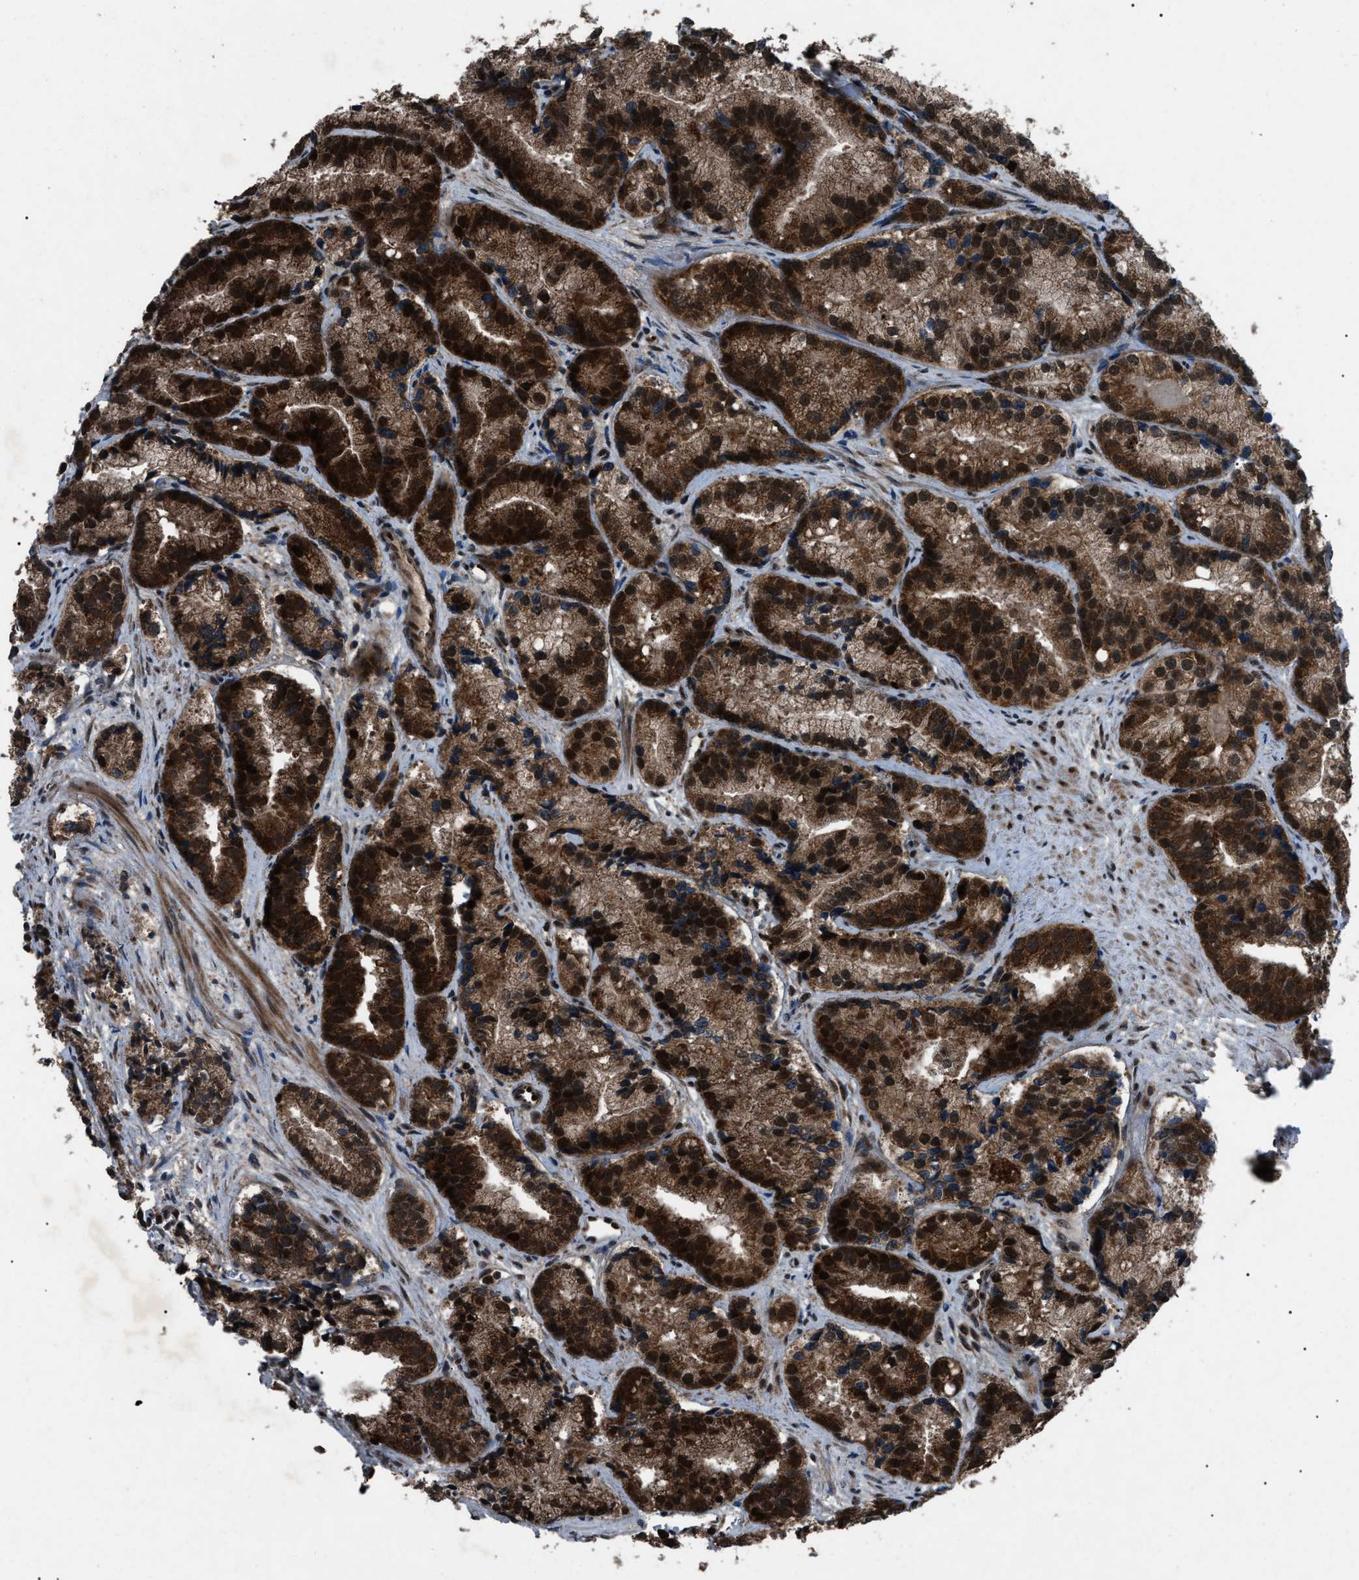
{"staining": {"intensity": "strong", "quantity": ">75%", "location": "cytoplasmic/membranous,nuclear"}, "tissue": "prostate cancer", "cell_type": "Tumor cells", "image_type": "cancer", "snomed": [{"axis": "morphology", "description": "Adenocarcinoma, Low grade"}, {"axis": "topography", "description": "Prostate"}], "caption": "Protein positivity by IHC demonstrates strong cytoplasmic/membranous and nuclear expression in approximately >75% of tumor cells in prostate cancer (adenocarcinoma (low-grade)).", "gene": "ZFAND2A", "patient": {"sex": "male", "age": 89}}